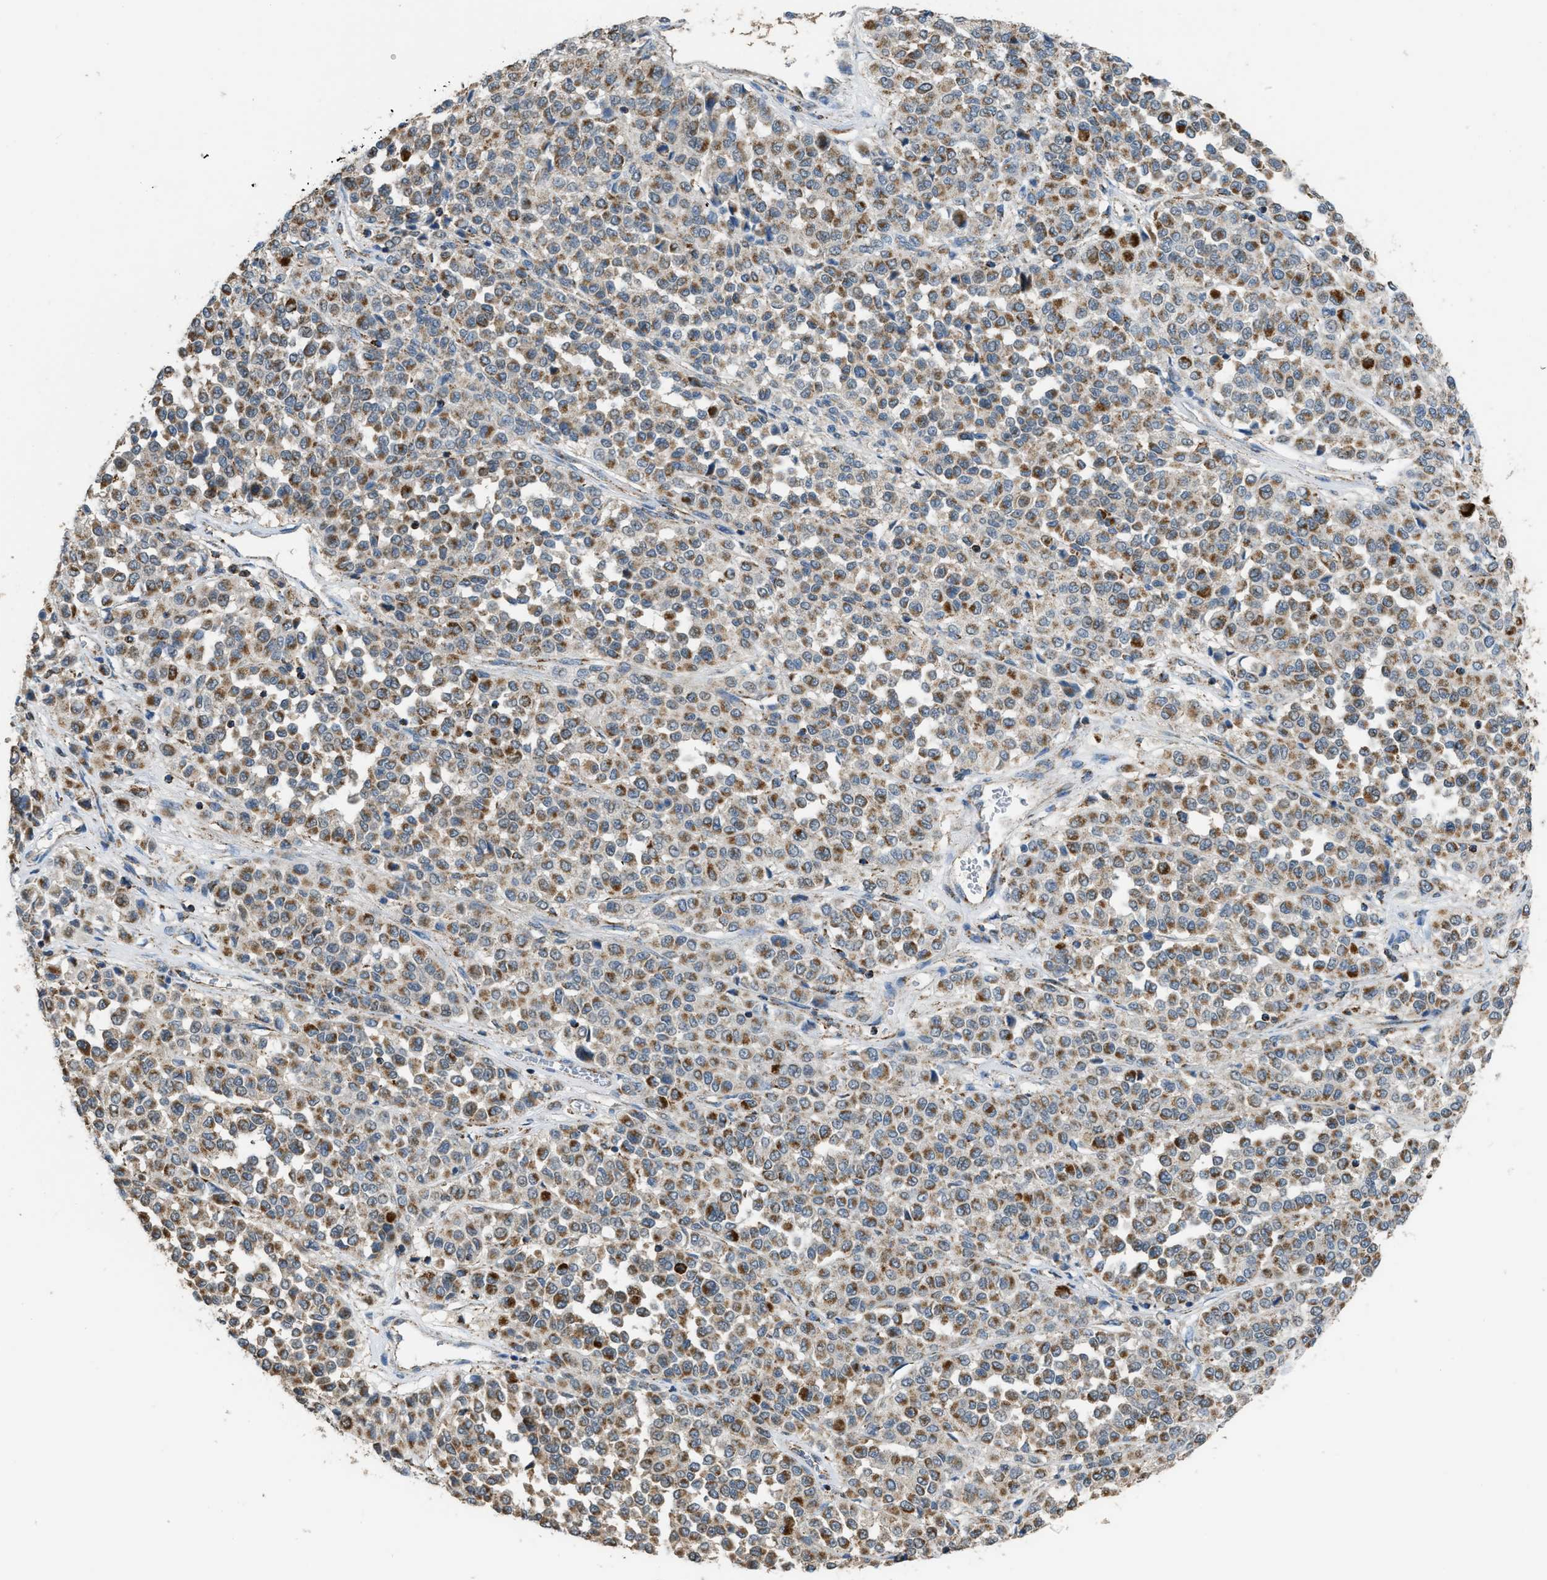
{"staining": {"intensity": "moderate", "quantity": ">75%", "location": "cytoplasmic/membranous"}, "tissue": "melanoma", "cell_type": "Tumor cells", "image_type": "cancer", "snomed": [{"axis": "morphology", "description": "Malignant melanoma, Metastatic site"}, {"axis": "topography", "description": "Pancreas"}], "caption": "This photomicrograph demonstrates malignant melanoma (metastatic site) stained with IHC to label a protein in brown. The cytoplasmic/membranous of tumor cells show moderate positivity for the protein. Nuclei are counter-stained blue.", "gene": "ETFB", "patient": {"sex": "female", "age": 30}}